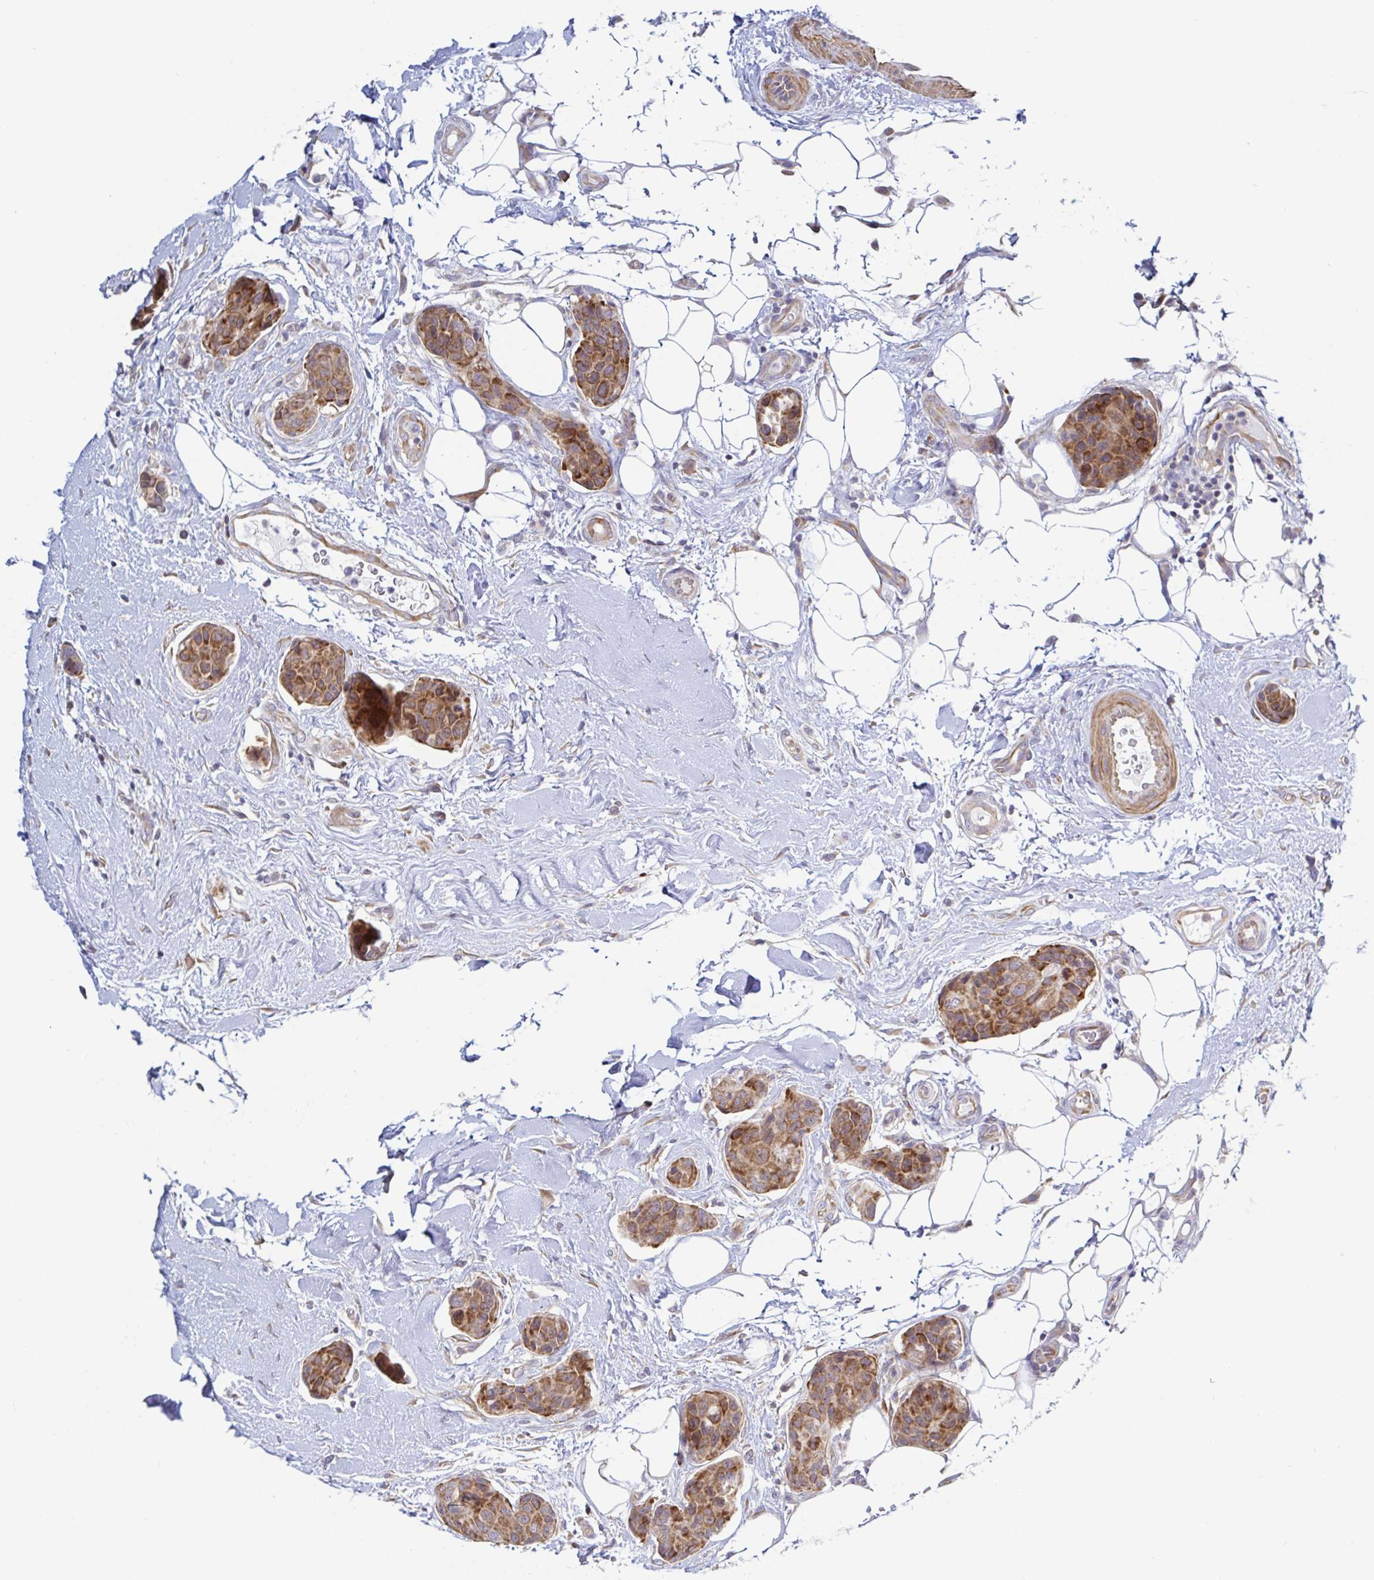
{"staining": {"intensity": "moderate", "quantity": ">75%", "location": "cytoplasmic/membranous"}, "tissue": "breast cancer", "cell_type": "Tumor cells", "image_type": "cancer", "snomed": [{"axis": "morphology", "description": "Duct carcinoma"}, {"axis": "topography", "description": "Breast"}, {"axis": "topography", "description": "Lymph node"}], "caption": "Breast cancer (invasive ductal carcinoma) stained for a protein demonstrates moderate cytoplasmic/membranous positivity in tumor cells.", "gene": "LARP1", "patient": {"sex": "female", "age": 80}}